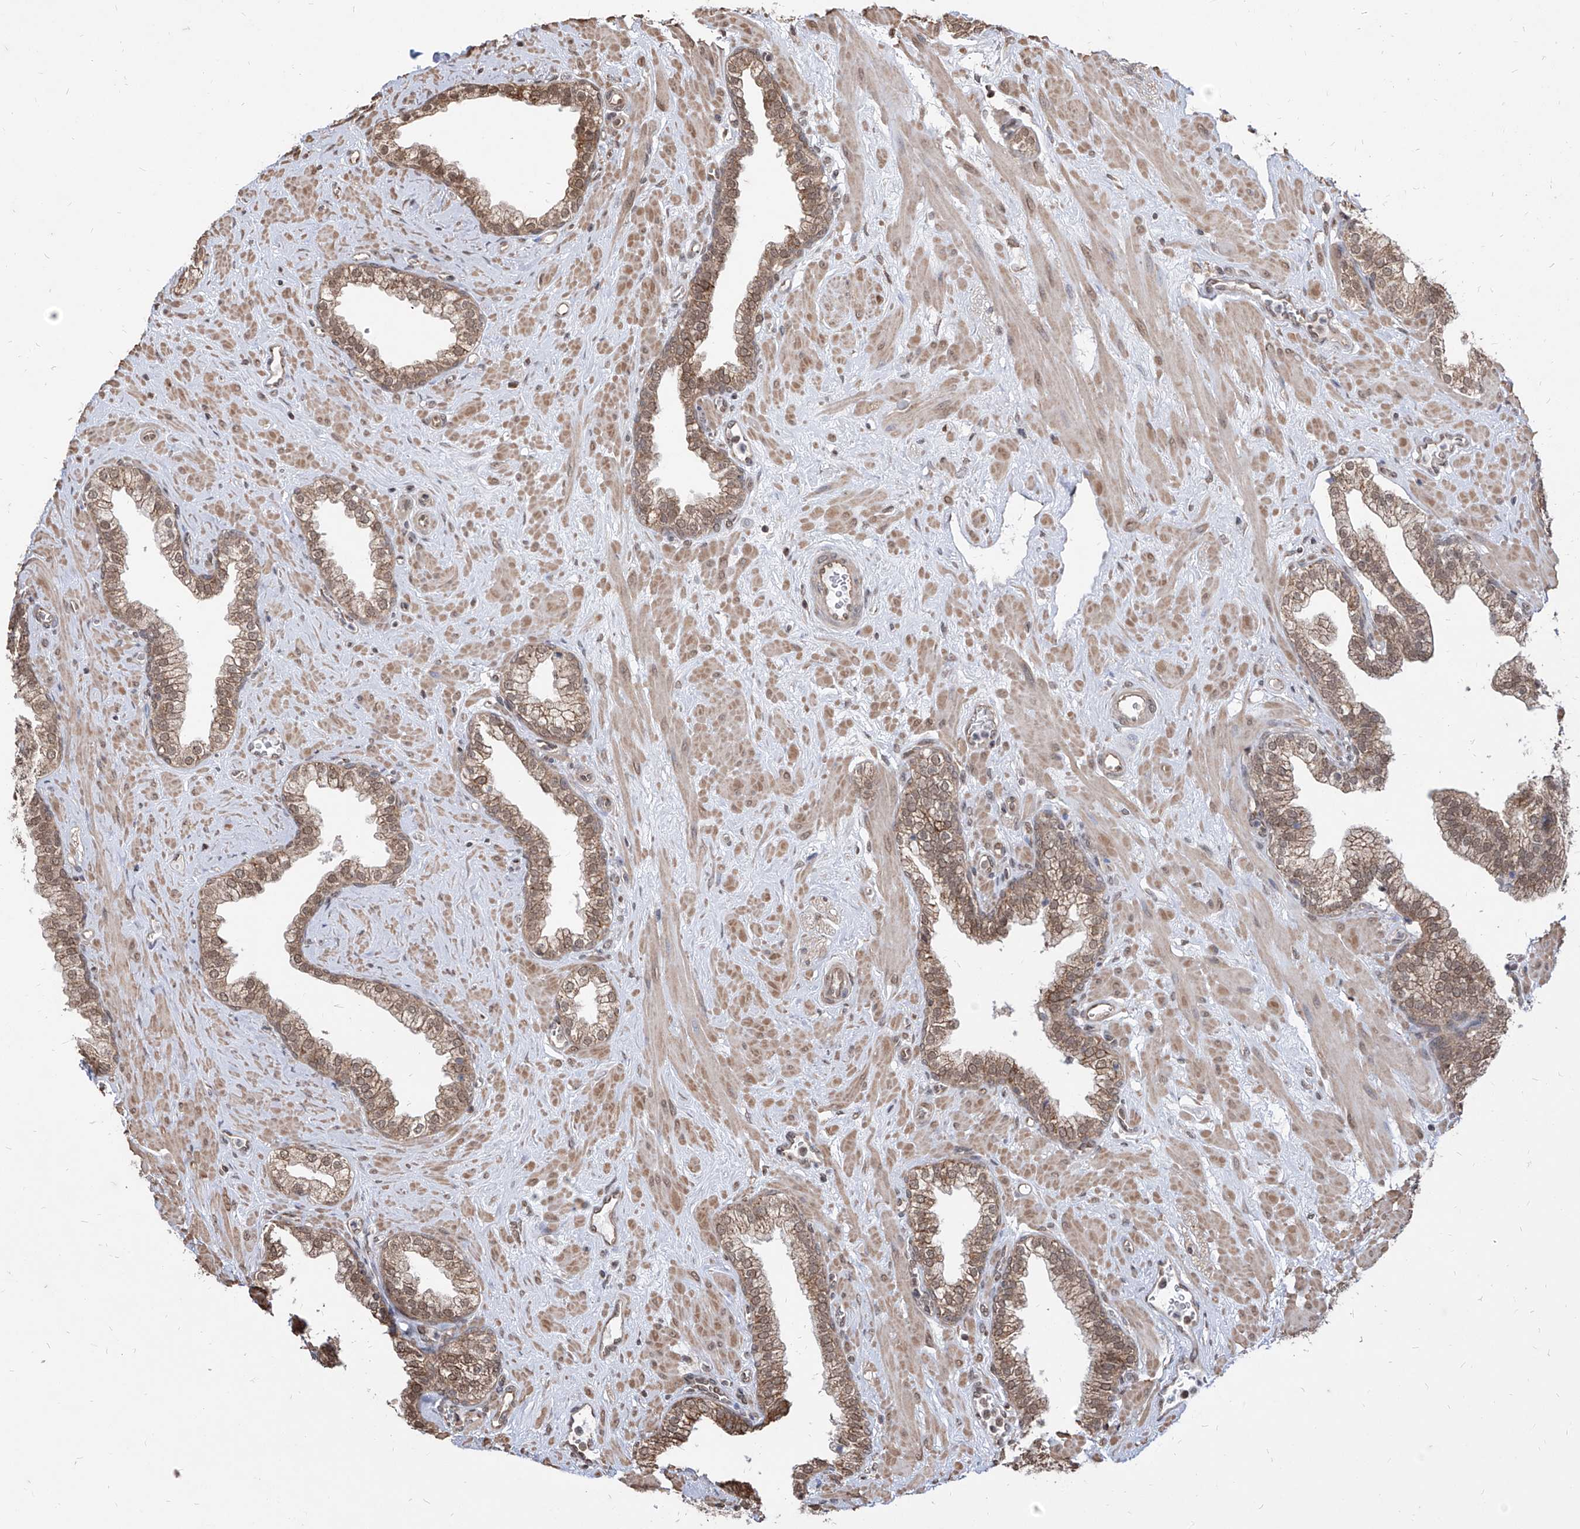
{"staining": {"intensity": "moderate", "quantity": ">75%", "location": "cytoplasmic/membranous,nuclear"}, "tissue": "prostate", "cell_type": "Glandular cells", "image_type": "normal", "snomed": [{"axis": "morphology", "description": "Normal tissue, NOS"}, {"axis": "morphology", "description": "Urothelial carcinoma, Low grade"}, {"axis": "topography", "description": "Urinary bladder"}, {"axis": "topography", "description": "Prostate"}], "caption": "Immunohistochemistry (DAB (3,3'-diaminobenzidine)) staining of unremarkable human prostate reveals moderate cytoplasmic/membranous,nuclear protein expression in about >75% of glandular cells. Immunohistochemistry stains the protein of interest in brown and the nuclei are stained blue.", "gene": "C8orf82", "patient": {"sex": "male", "age": 60}}